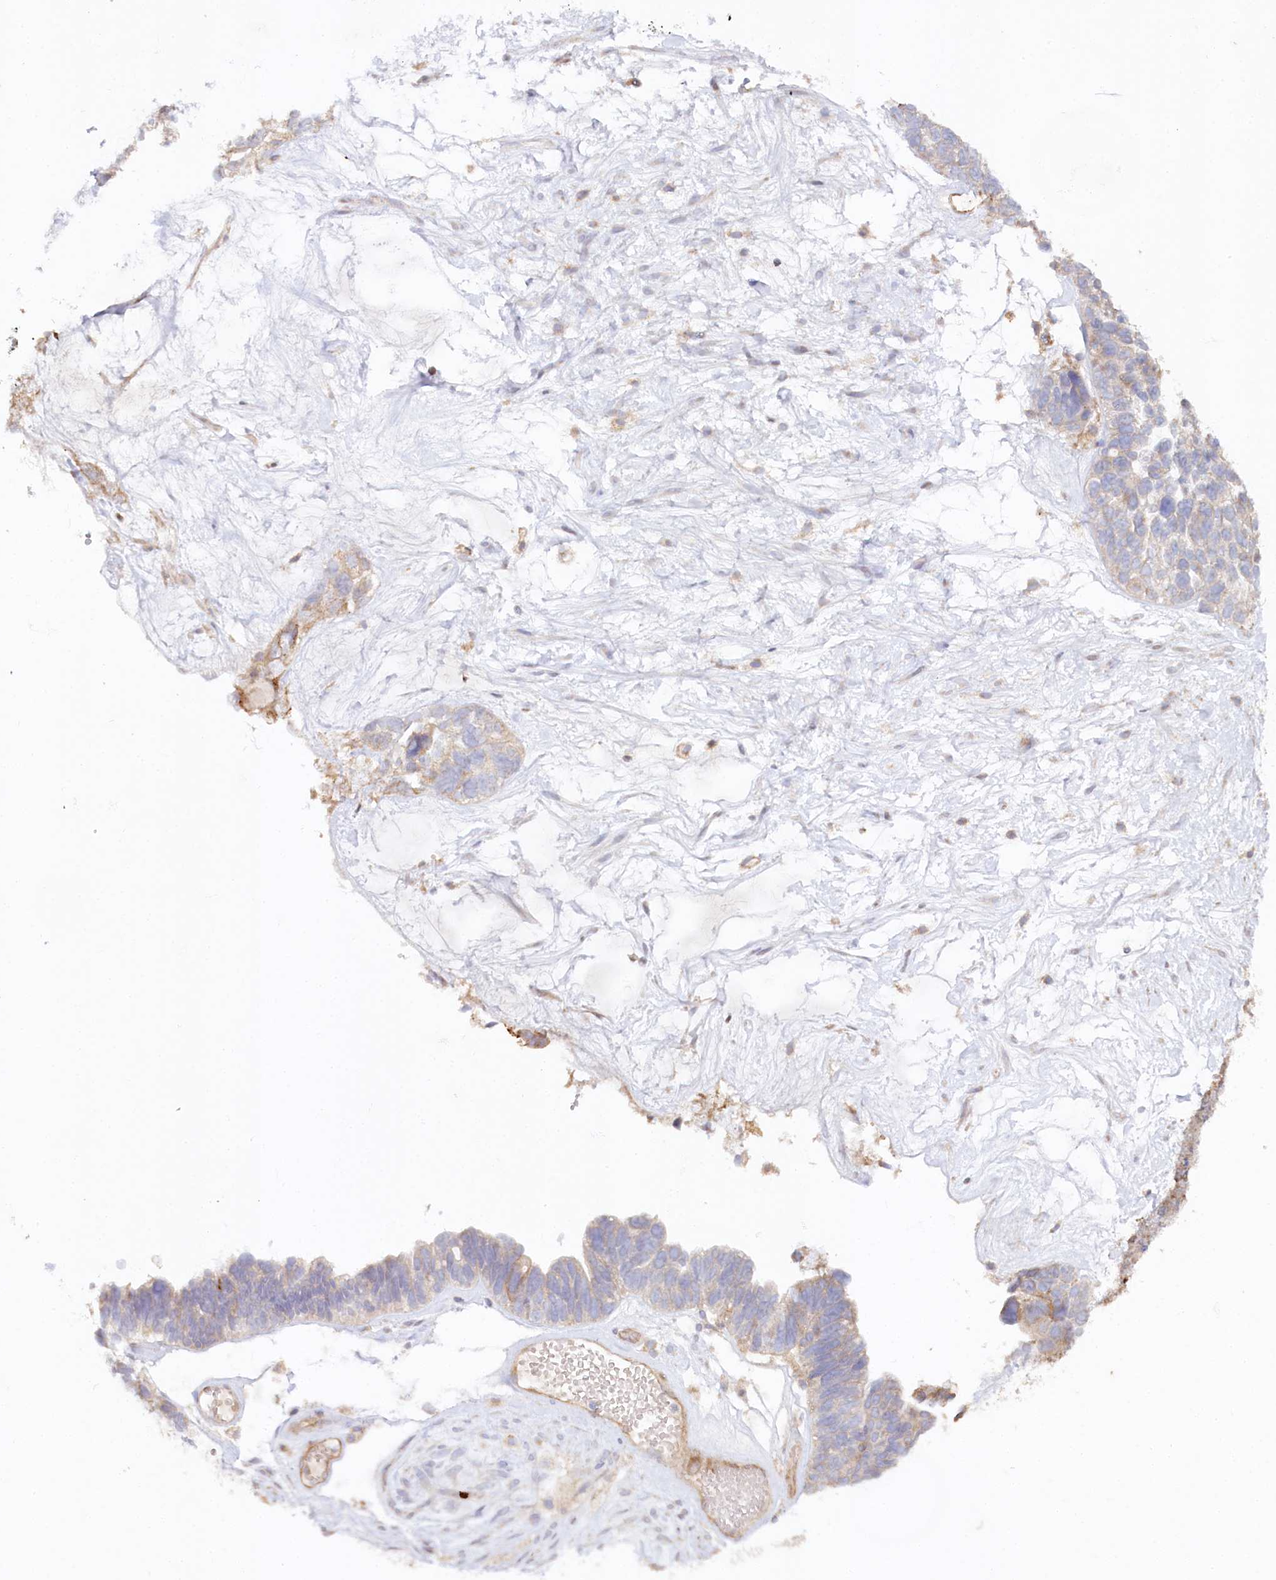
{"staining": {"intensity": "weak", "quantity": "25%-75%", "location": "cytoplasmic/membranous"}, "tissue": "ovarian cancer", "cell_type": "Tumor cells", "image_type": "cancer", "snomed": [{"axis": "morphology", "description": "Cystadenocarcinoma, serous, NOS"}, {"axis": "topography", "description": "Ovary"}], "caption": "A brown stain shows weak cytoplasmic/membranous staining of a protein in human ovarian cancer tumor cells.", "gene": "RBP5", "patient": {"sex": "female", "age": 79}}